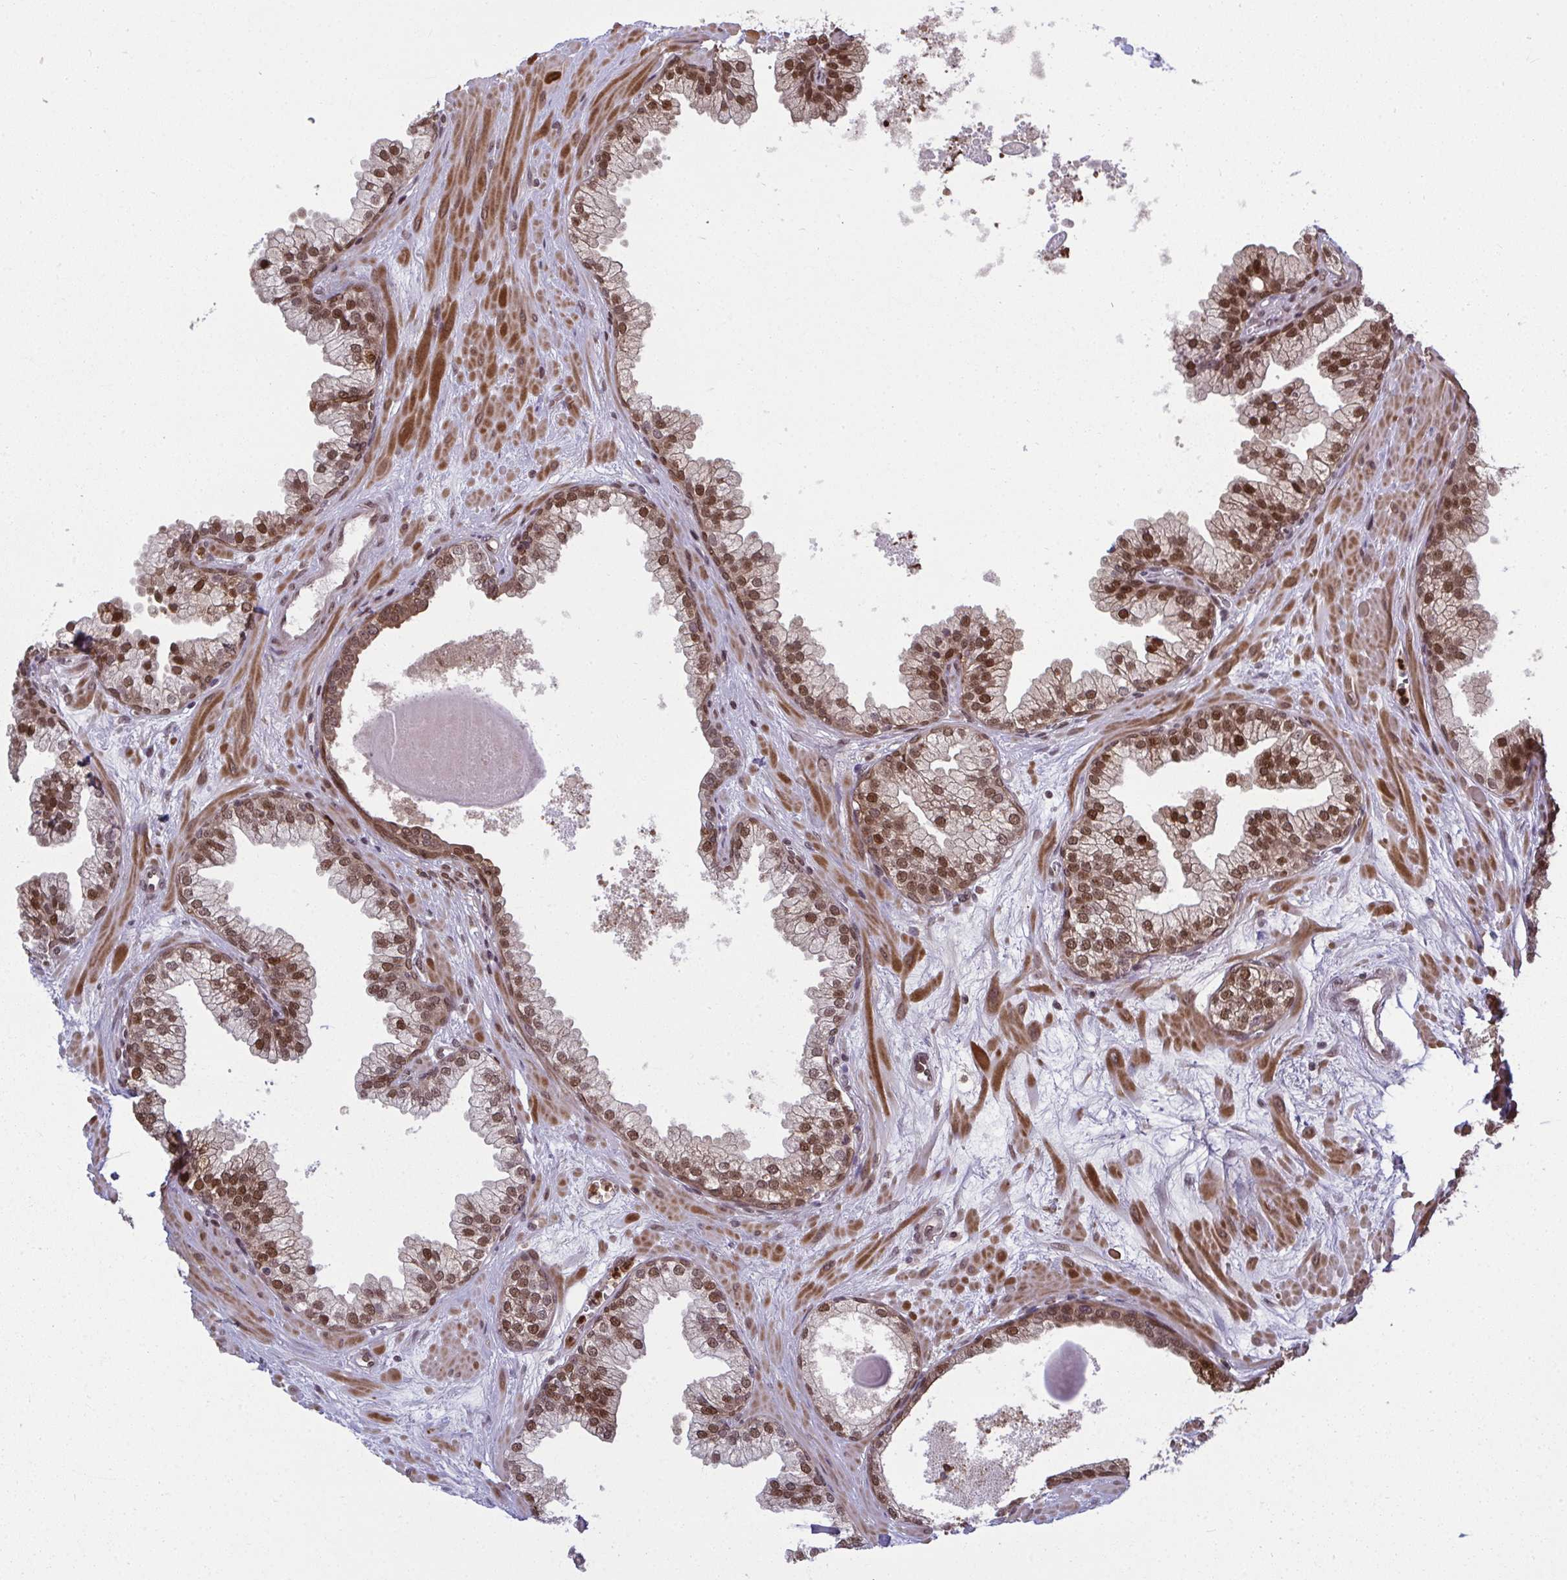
{"staining": {"intensity": "moderate", "quantity": ">75%", "location": "nuclear"}, "tissue": "prostate", "cell_type": "Glandular cells", "image_type": "normal", "snomed": [{"axis": "morphology", "description": "Normal tissue, NOS"}, {"axis": "topography", "description": "Prostate"}, {"axis": "topography", "description": "Peripheral nerve tissue"}], "caption": "IHC micrograph of unremarkable human prostate stained for a protein (brown), which exhibits medium levels of moderate nuclear positivity in about >75% of glandular cells.", "gene": "UXT", "patient": {"sex": "male", "age": 61}}